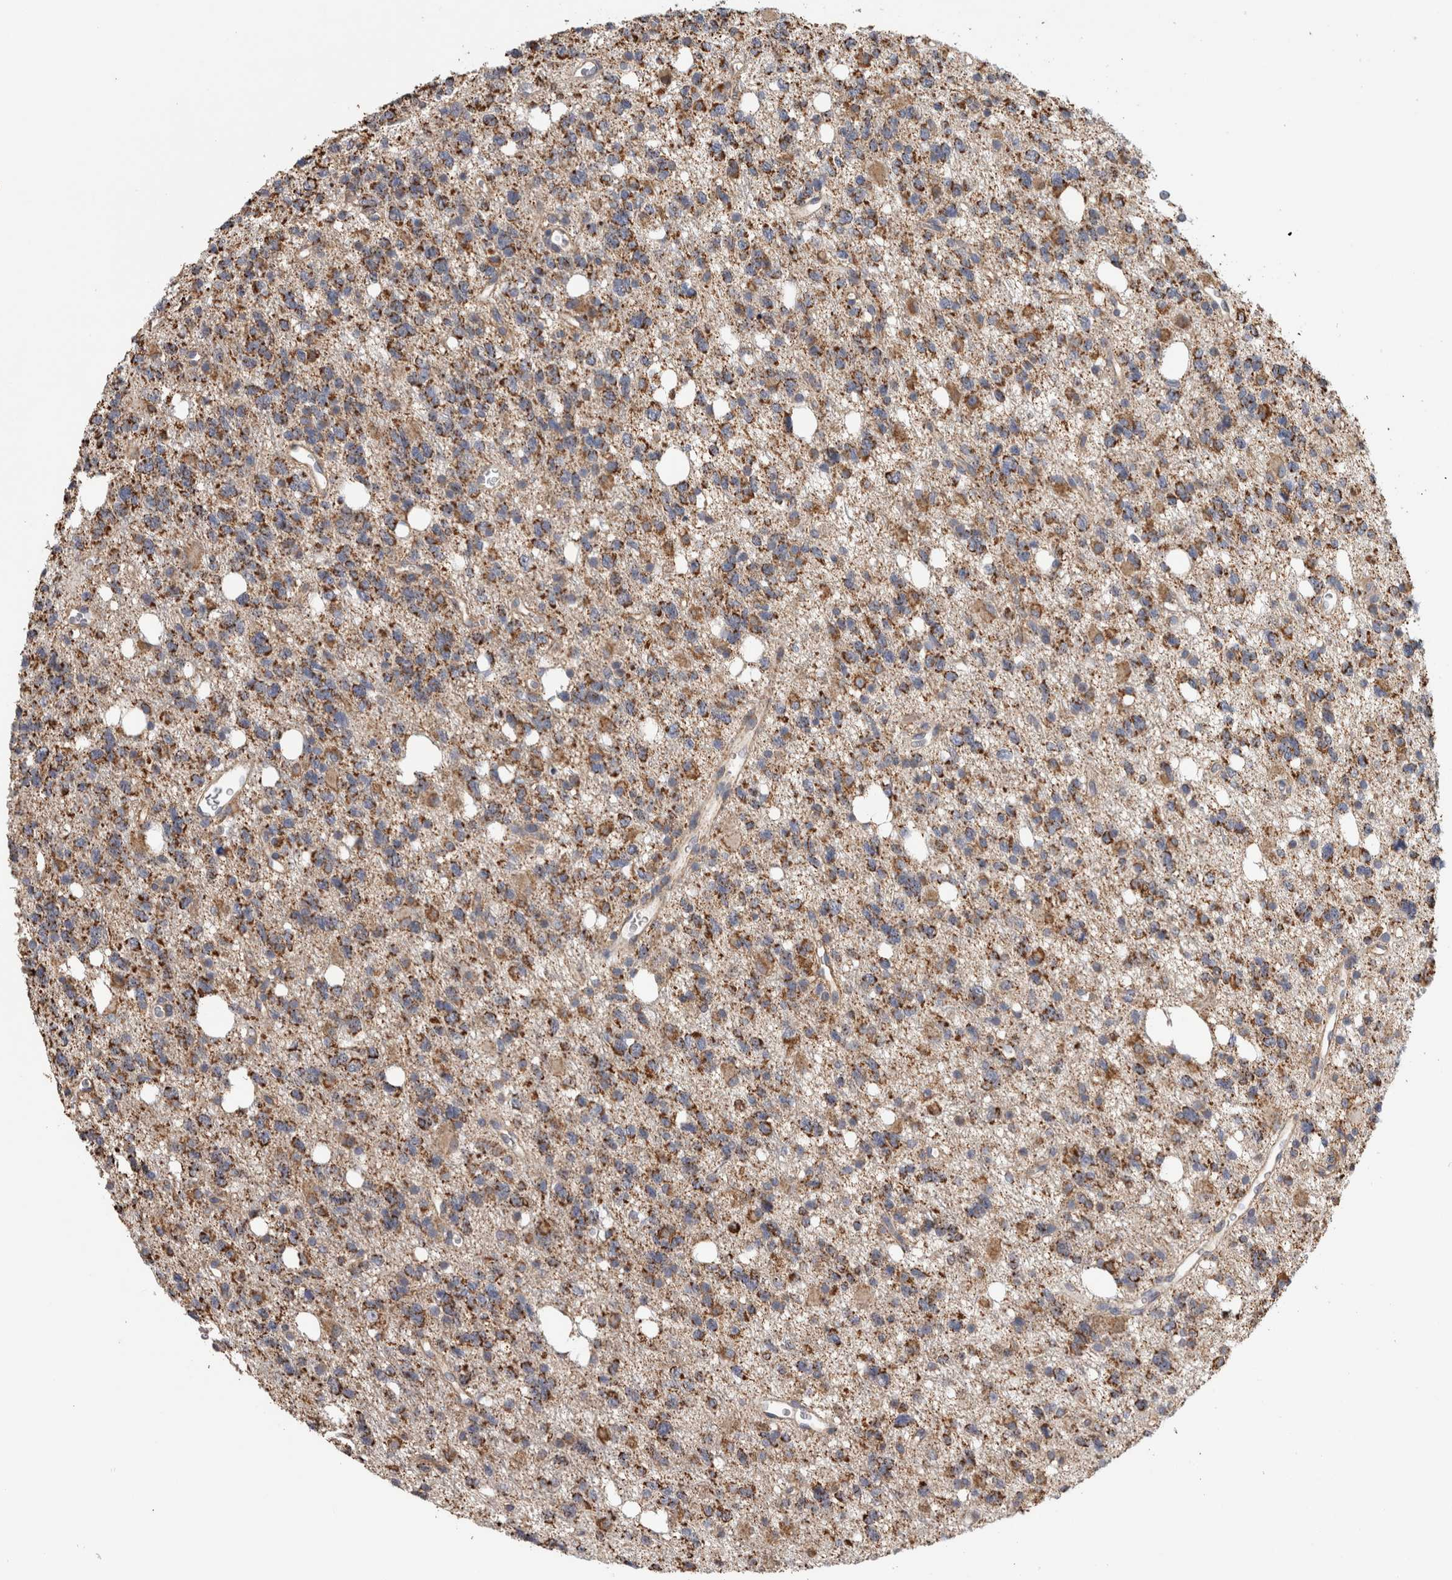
{"staining": {"intensity": "moderate", "quantity": ">75%", "location": "cytoplasmic/membranous"}, "tissue": "glioma", "cell_type": "Tumor cells", "image_type": "cancer", "snomed": [{"axis": "morphology", "description": "Glioma, malignant, High grade"}, {"axis": "topography", "description": "Brain"}], "caption": "This histopathology image demonstrates IHC staining of human malignant glioma (high-grade), with medium moderate cytoplasmic/membranous staining in about >75% of tumor cells.", "gene": "ST8SIA1", "patient": {"sex": "female", "age": 62}}